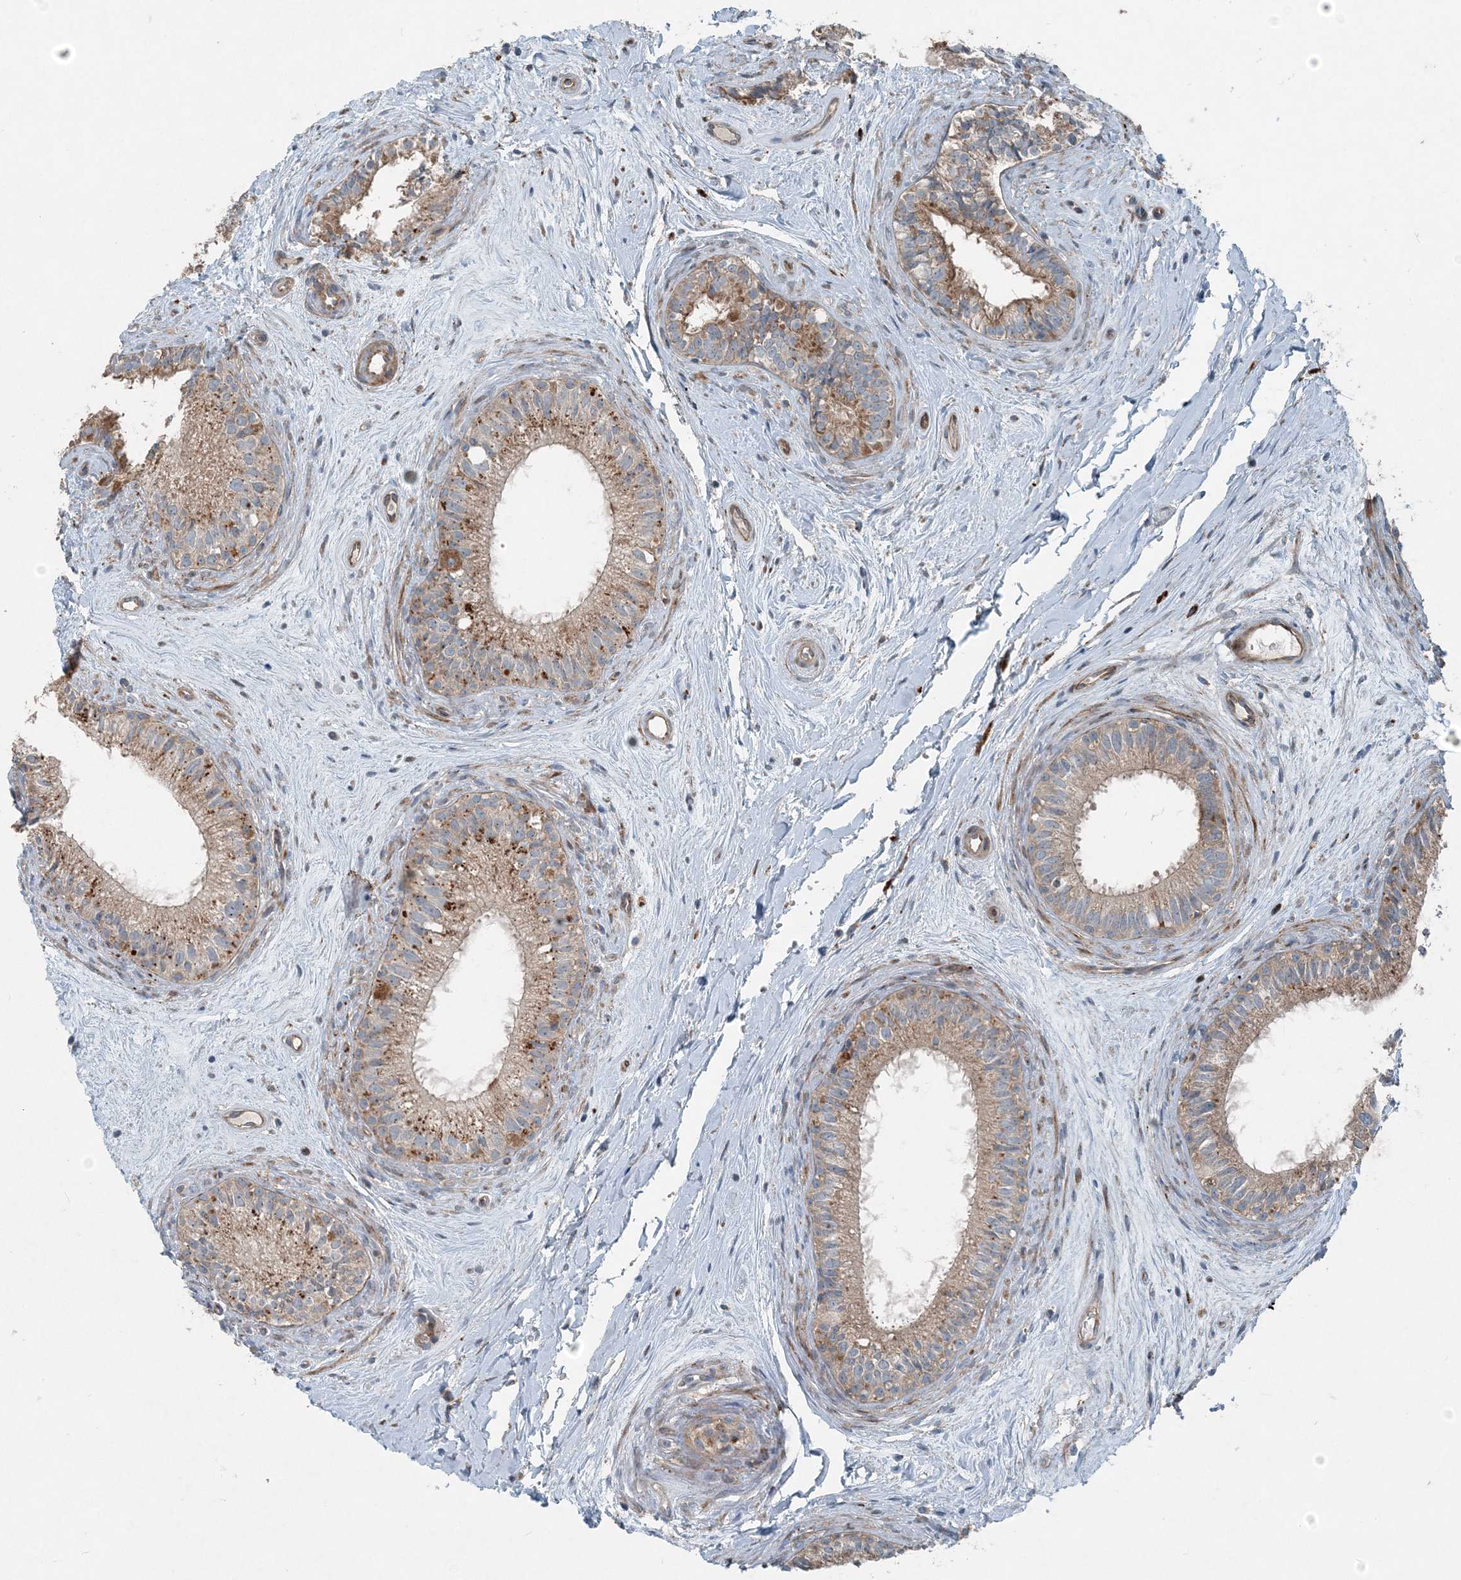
{"staining": {"intensity": "moderate", "quantity": ">75%", "location": "cytoplasmic/membranous"}, "tissue": "epididymis", "cell_type": "Glandular cells", "image_type": "normal", "snomed": [{"axis": "morphology", "description": "Normal tissue, NOS"}, {"axis": "topography", "description": "Epididymis"}], "caption": "Protein staining displays moderate cytoplasmic/membranous positivity in approximately >75% of glandular cells in benign epididymis. Nuclei are stained in blue.", "gene": "INTU", "patient": {"sex": "male", "age": 71}}